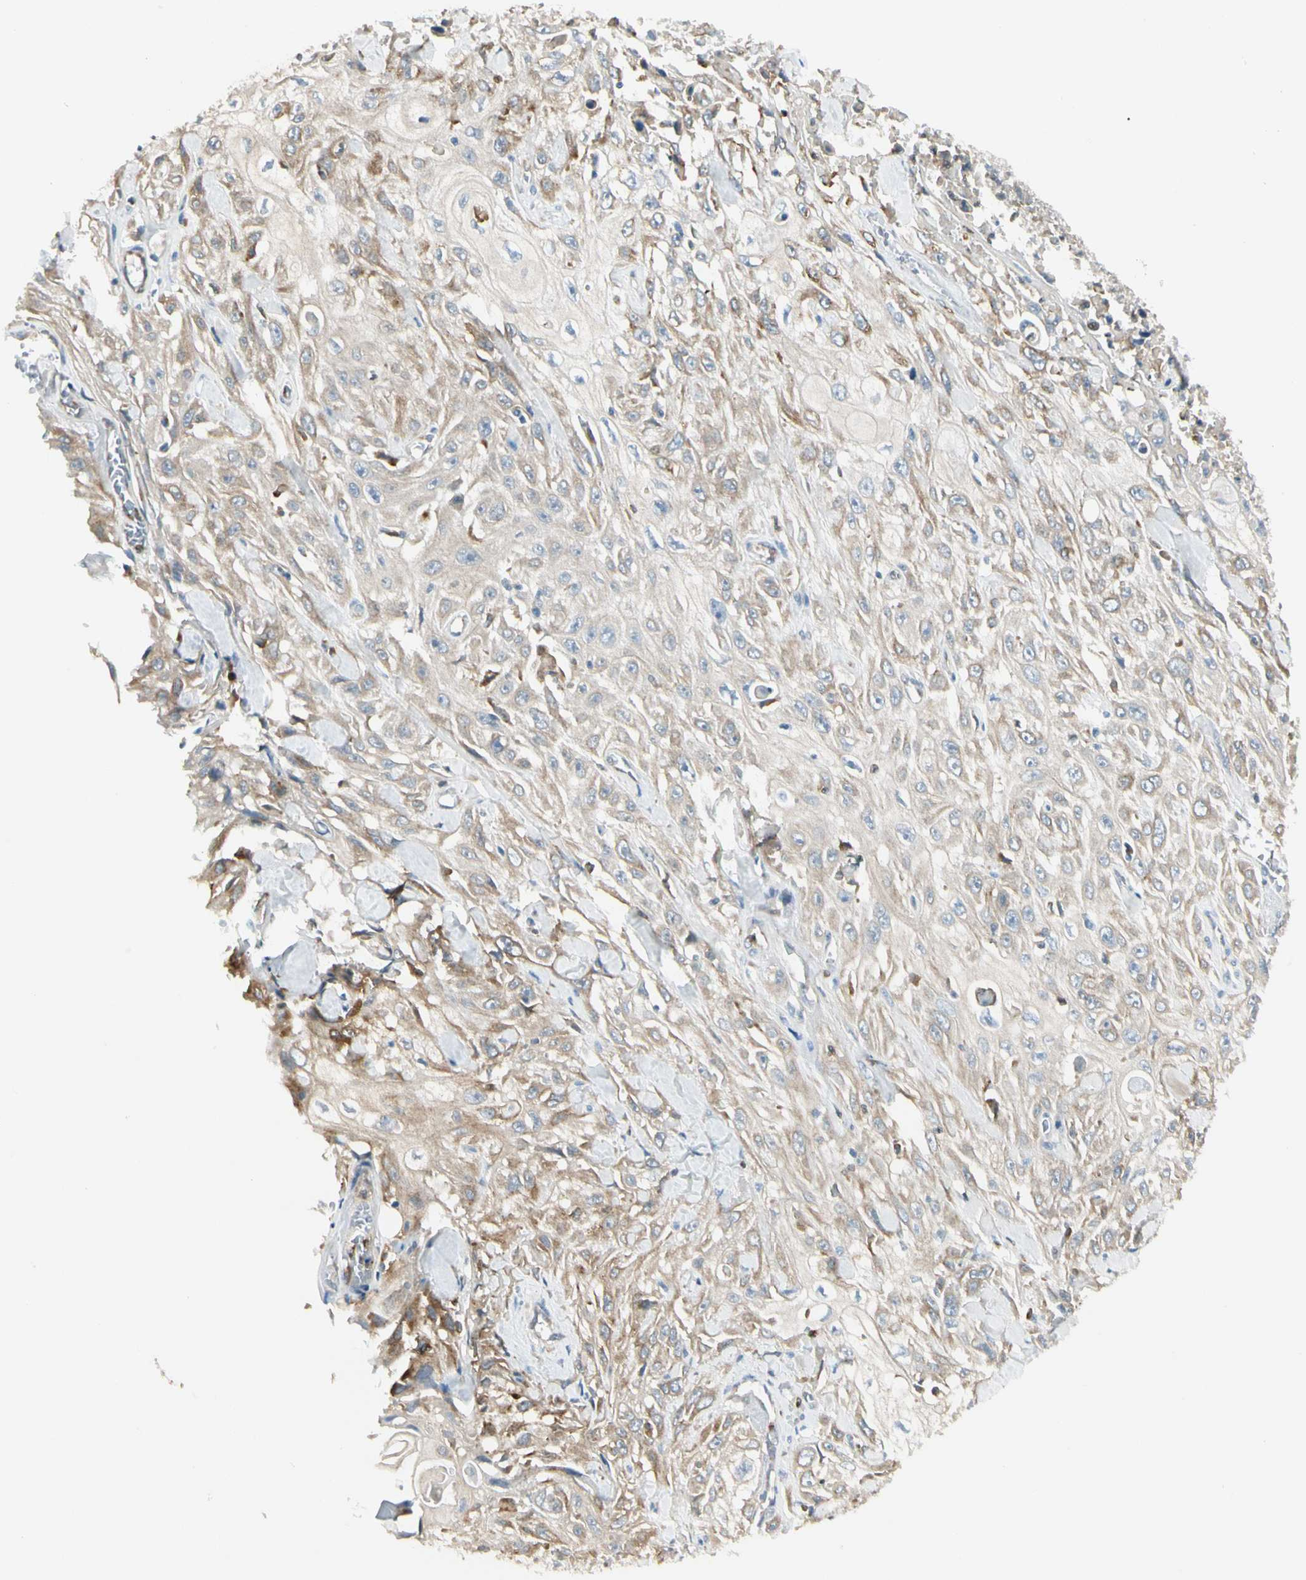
{"staining": {"intensity": "weak", "quantity": "25%-75%", "location": "cytoplasmic/membranous"}, "tissue": "skin cancer", "cell_type": "Tumor cells", "image_type": "cancer", "snomed": [{"axis": "morphology", "description": "Squamous cell carcinoma, NOS"}, {"axis": "morphology", "description": "Squamous cell carcinoma, metastatic, NOS"}, {"axis": "topography", "description": "Skin"}, {"axis": "topography", "description": "Lymph node"}], "caption": "Immunohistochemical staining of metastatic squamous cell carcinoma (skin) demonstrates weak cytoplasmic/membranous protein positivity in approximately 25%-75% of tumor cells.", "gene": "LPCAT2", "patient": {"sex": "male", "age": 75}}